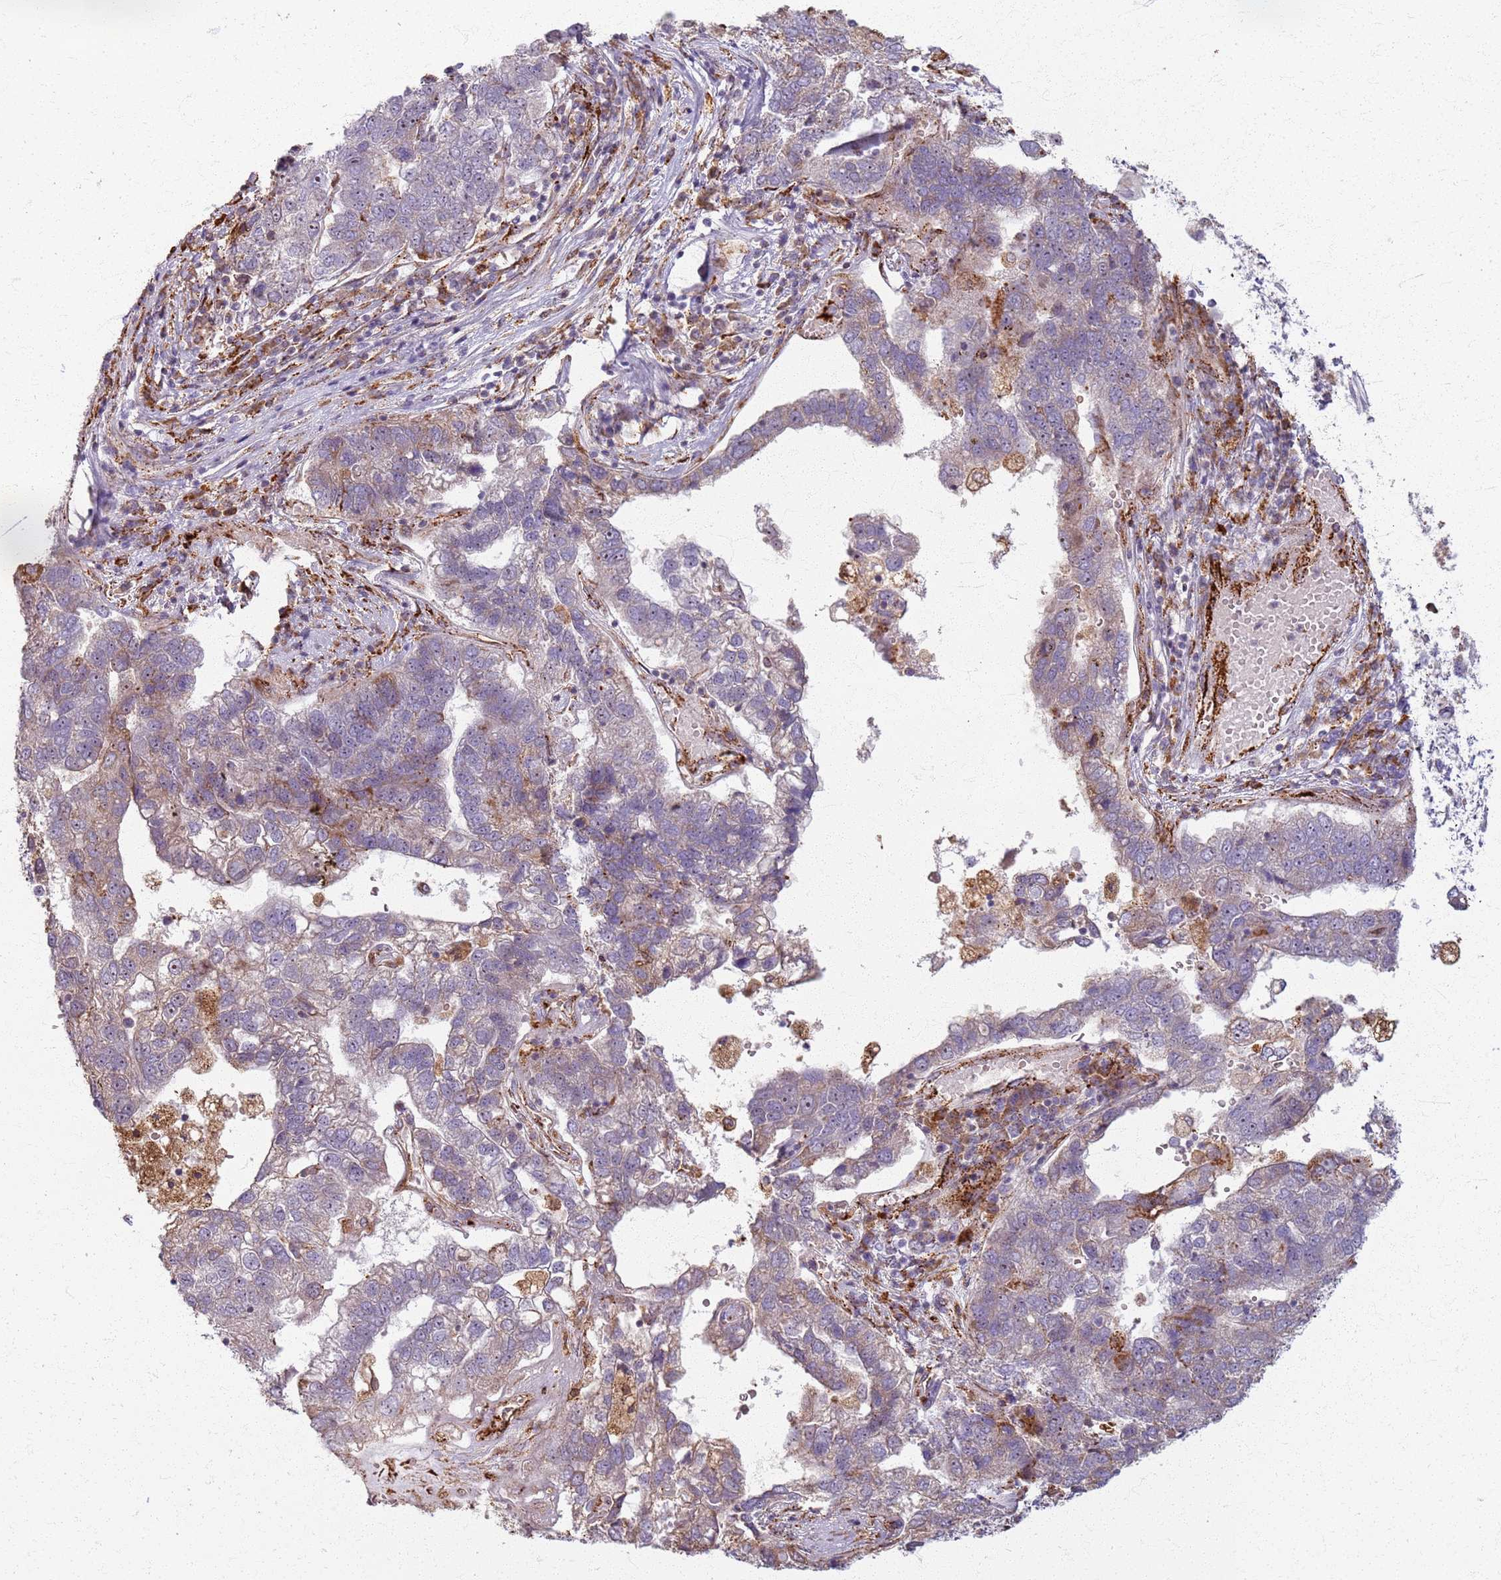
{"staining": {"intensity": "weak", "quantity": "25%-75%", "location": "cytoplasmic/membranous"}, "tissue": "pancreatic cancer", "cell_type": "Tumor cells", "image_type": "cancer", "snomed": [{"axis": "morphology", "description": "Adenocarcinoma, NOS"}, {"axis": "topography", "description": "Pancreas"}], "caption": "Immunohistochemical staining of human adenocarcinoma (pancreatic) reveals low levels of weak cytoplasmic/membranous protein positivity in about 25%-75% of tumor cells.", "gene": "KRI1", "patient": {"sex": "female", "age": 61}}